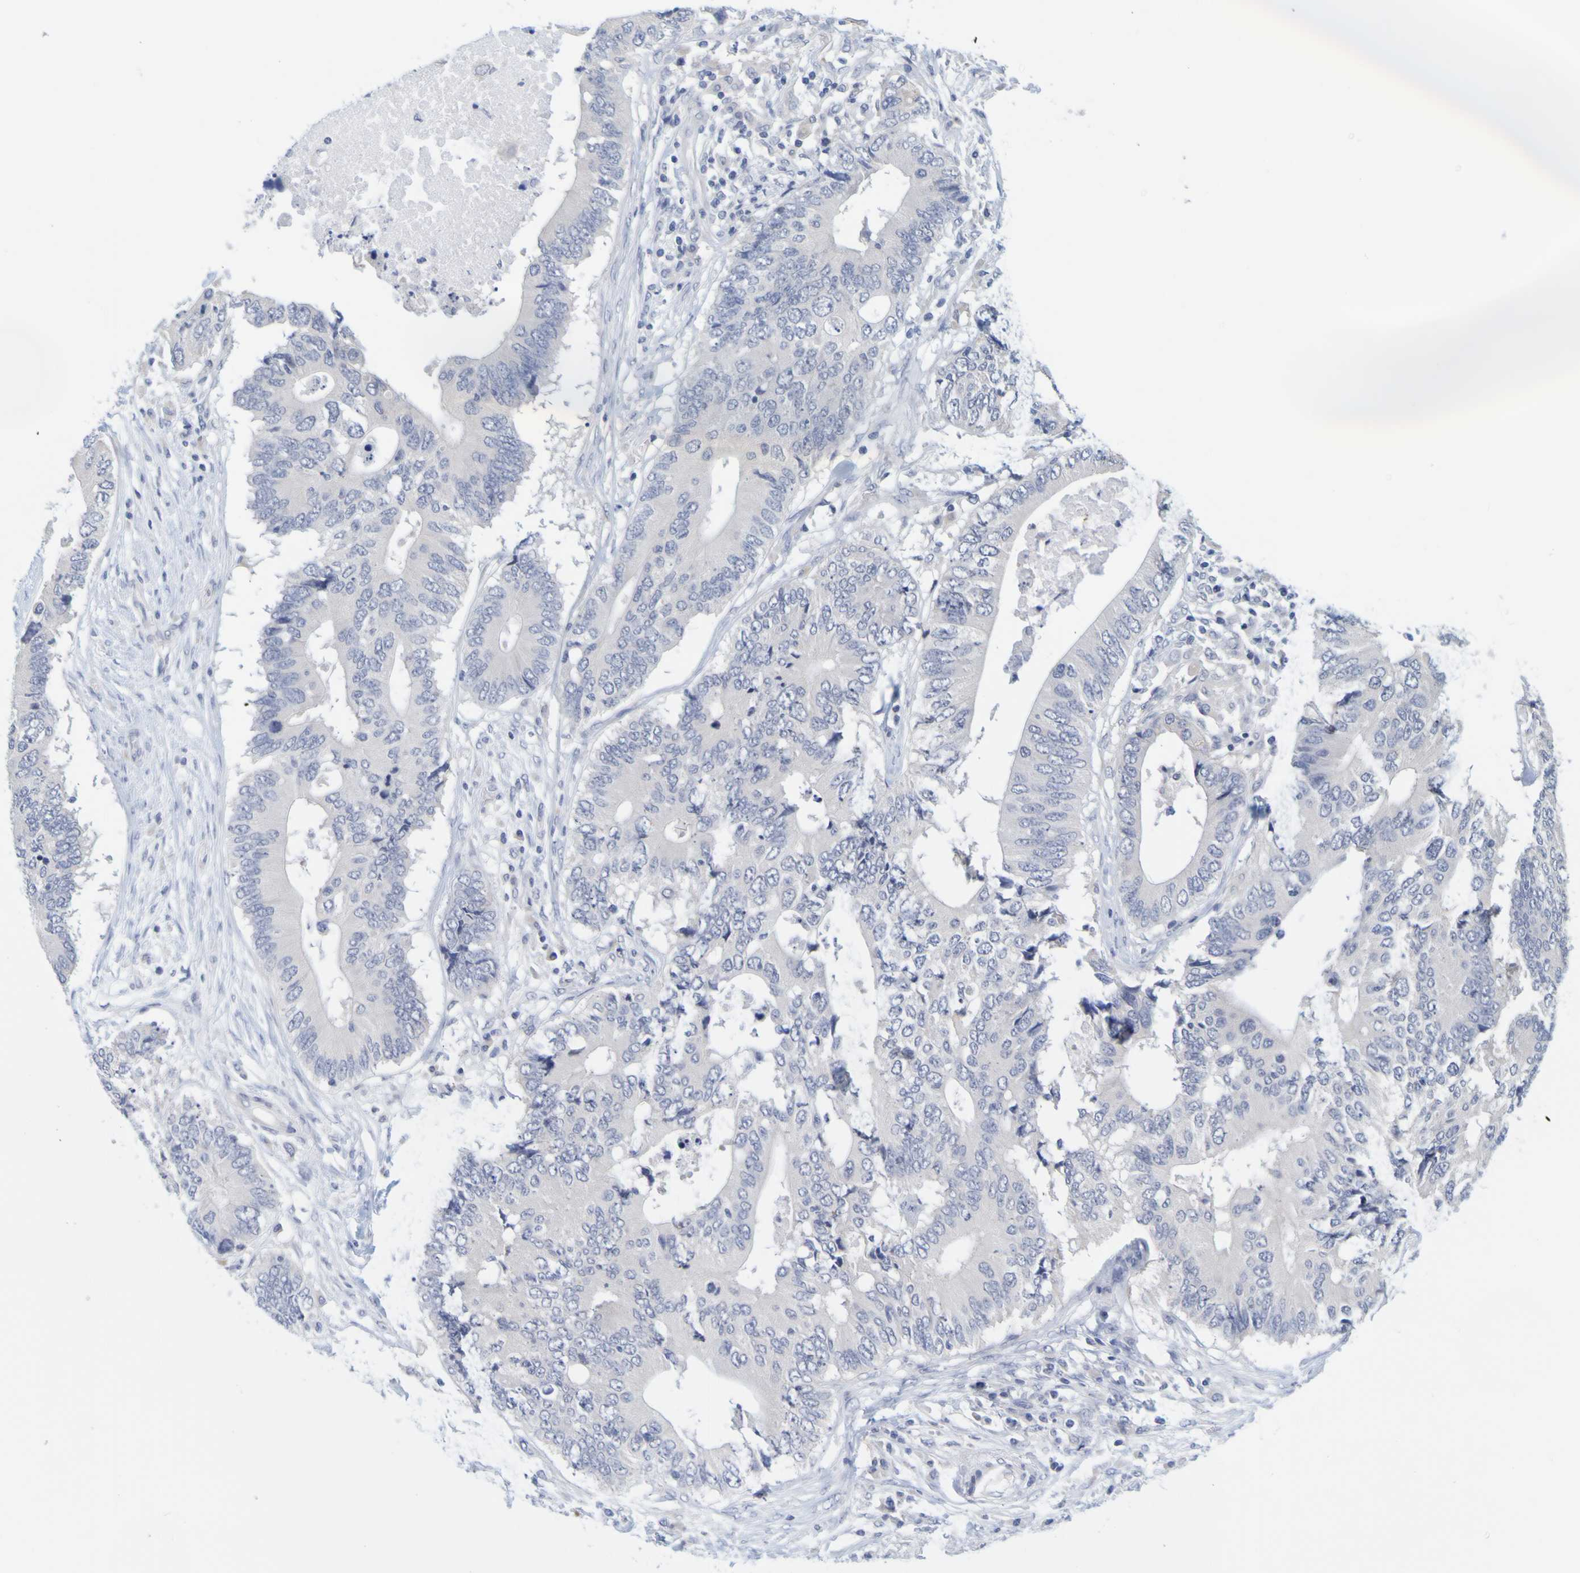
{"staining": {"intensity": "negative", "quantity": "none", "location": "none"}, "tissue": "colorectal cancer", "cell_type": "Tumor cells", "image_type": "cancer", "snomed": [{"axis": "morphology", "description": "Adenocarcinoma, NOS"}, {"axis": "topography", "description": "Colon"}], "caption": "IHC of colorectal adenocarcinoma shows no positivity in tumor cells.", "gene": "ENDOU", "patient": {"sex": "male", "age": 71}}